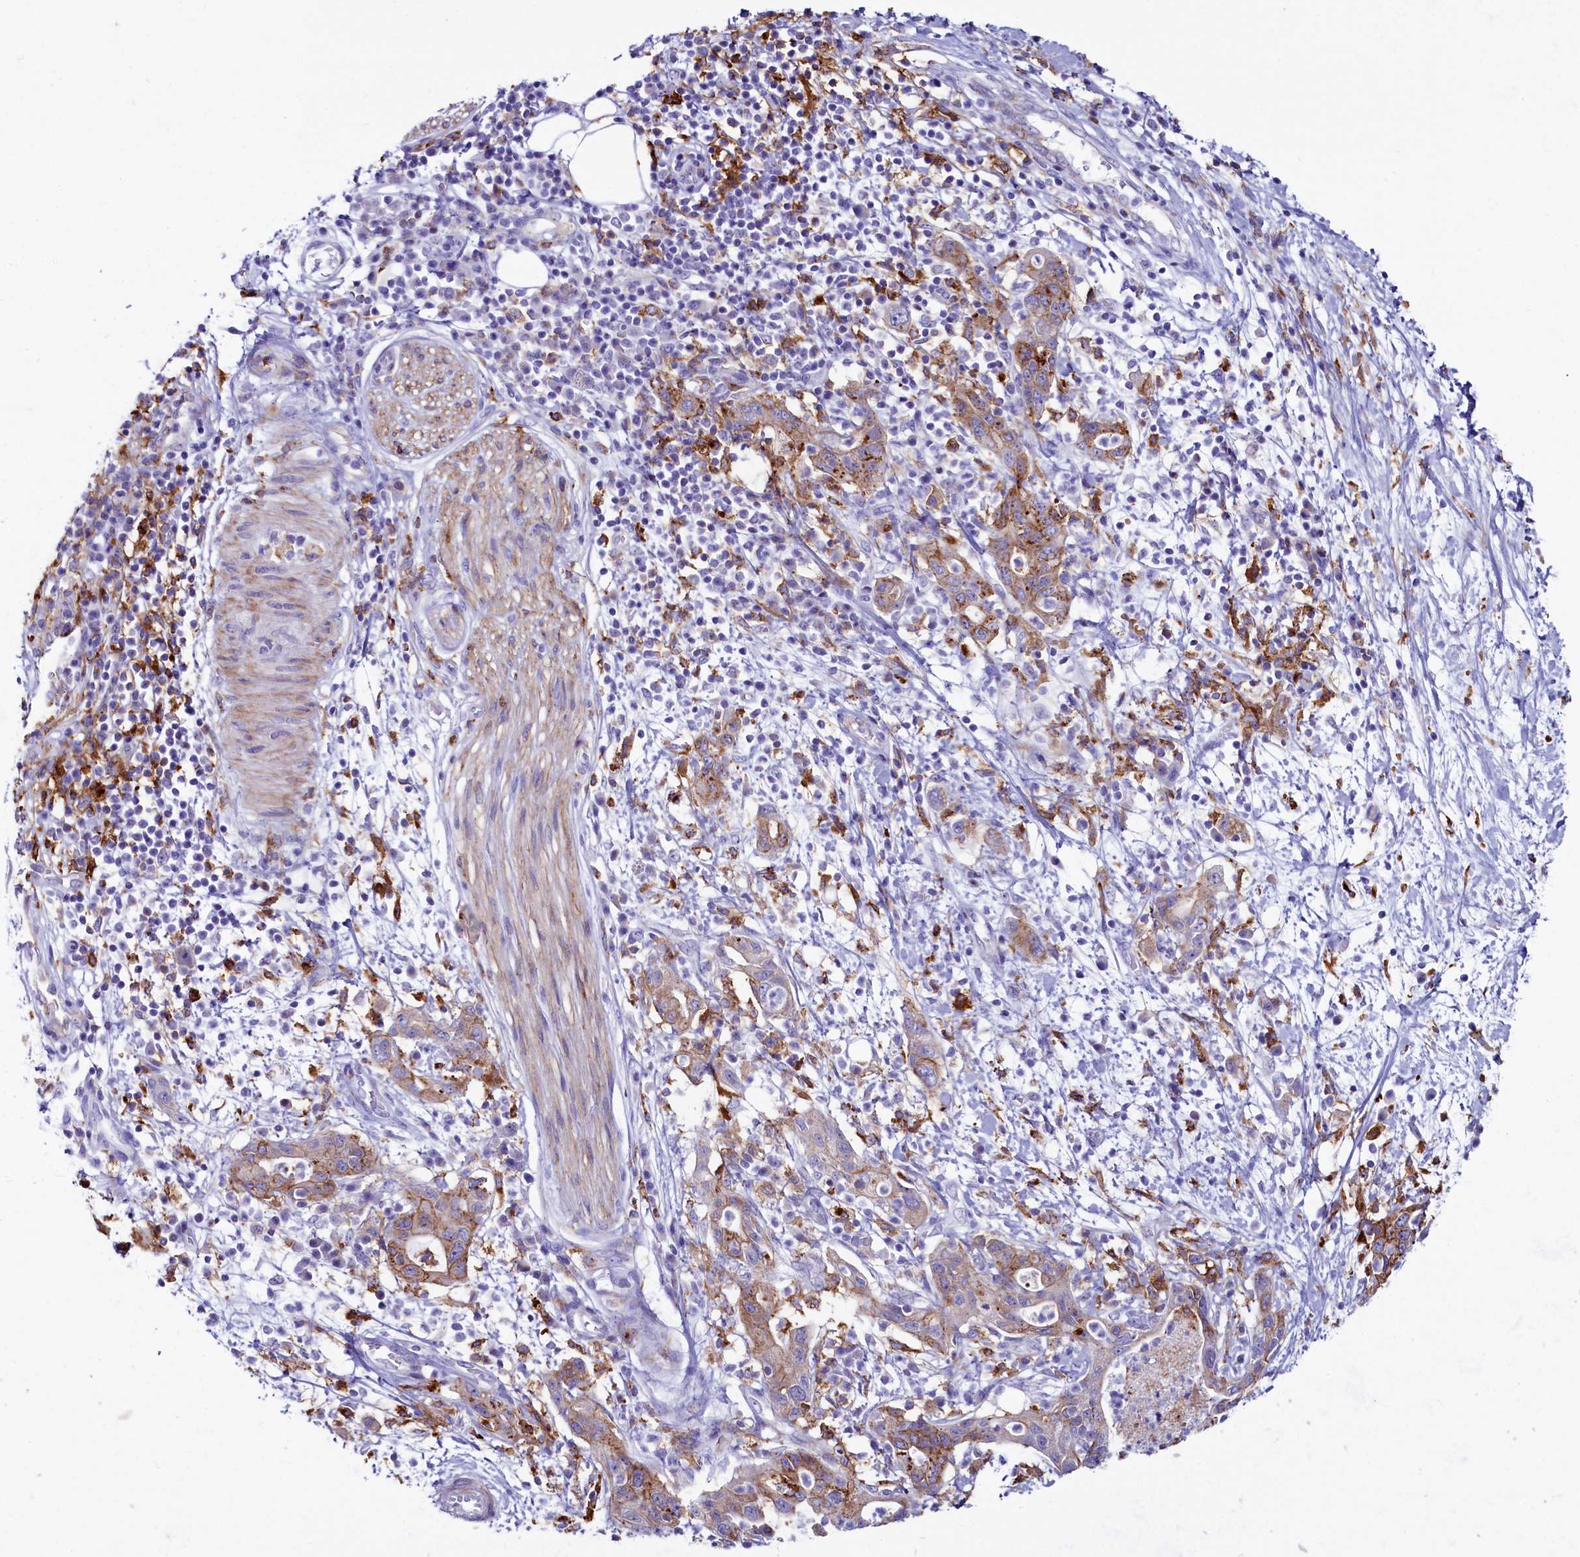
{"staining": {"intensity": "weak", "quantity": "25%-75%", "location": "cytoplasmic/membranous"}, "tissue": "pancreatic cancer", "cell_type": "Tumor cells", "image_type": "cancer", "snomed": [{"axis": "morphology", "description": "Adenocarcinoma, NOS"}, {"axis": "topography", "description": "Pancreas"}], "caption": "Human pancreatic cancer (adenocarcinoma) stained with a brown dye reveals weak cytoplasmic/membranous positive expression in approximately 25%-75% of tumor cells.", "gene": "IL20RA", "patient": {"sex": "female", "age": 73}}